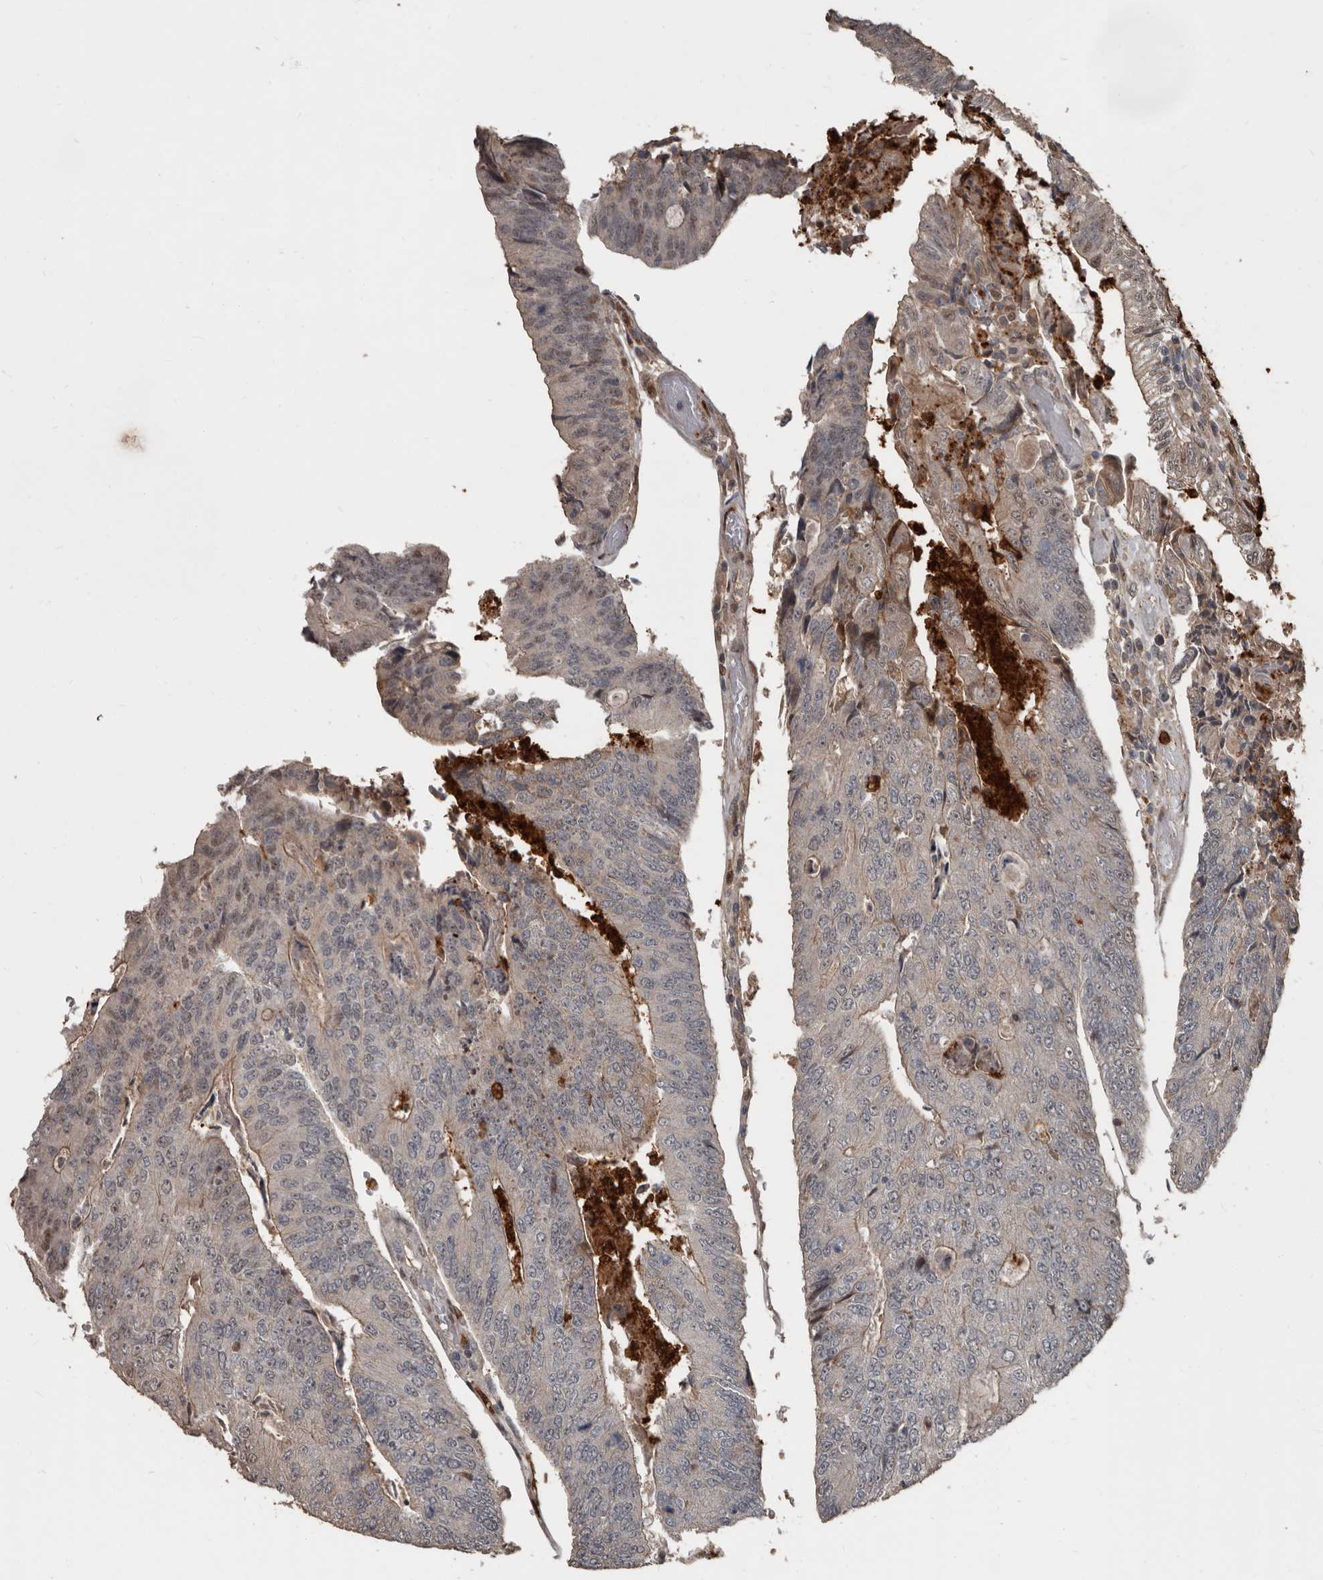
{"staining": {"intensity": "weak", "quantity": "25%-75%", "location": "cytoplasmic/membranous,nuclear"}, "tissue": "colorectal cancer", "cell_type": "Tumor cells", "image_type": "cancer", "snomed": [{"axis": "morphology", "description": "Adenocarcinoma, NOS"}, {"axis": "topography", "description": "Colon"}], "caption": "Colorectal adenocarcinoma stained with DAB immunohistochemistry shows low levels of weak cytoplasmic/membranous and nuclear expression in approximately 25%-75% of tumor cells. The staining was performed using DAB (3,3'-diaminobenzidine) to visualize the protein expression in brown, while the nuclei were stained in blue with hematoxylin (Magnification: 20x).", "gene": "FSBP", "patient": {"sex": "female", "age": 67}}